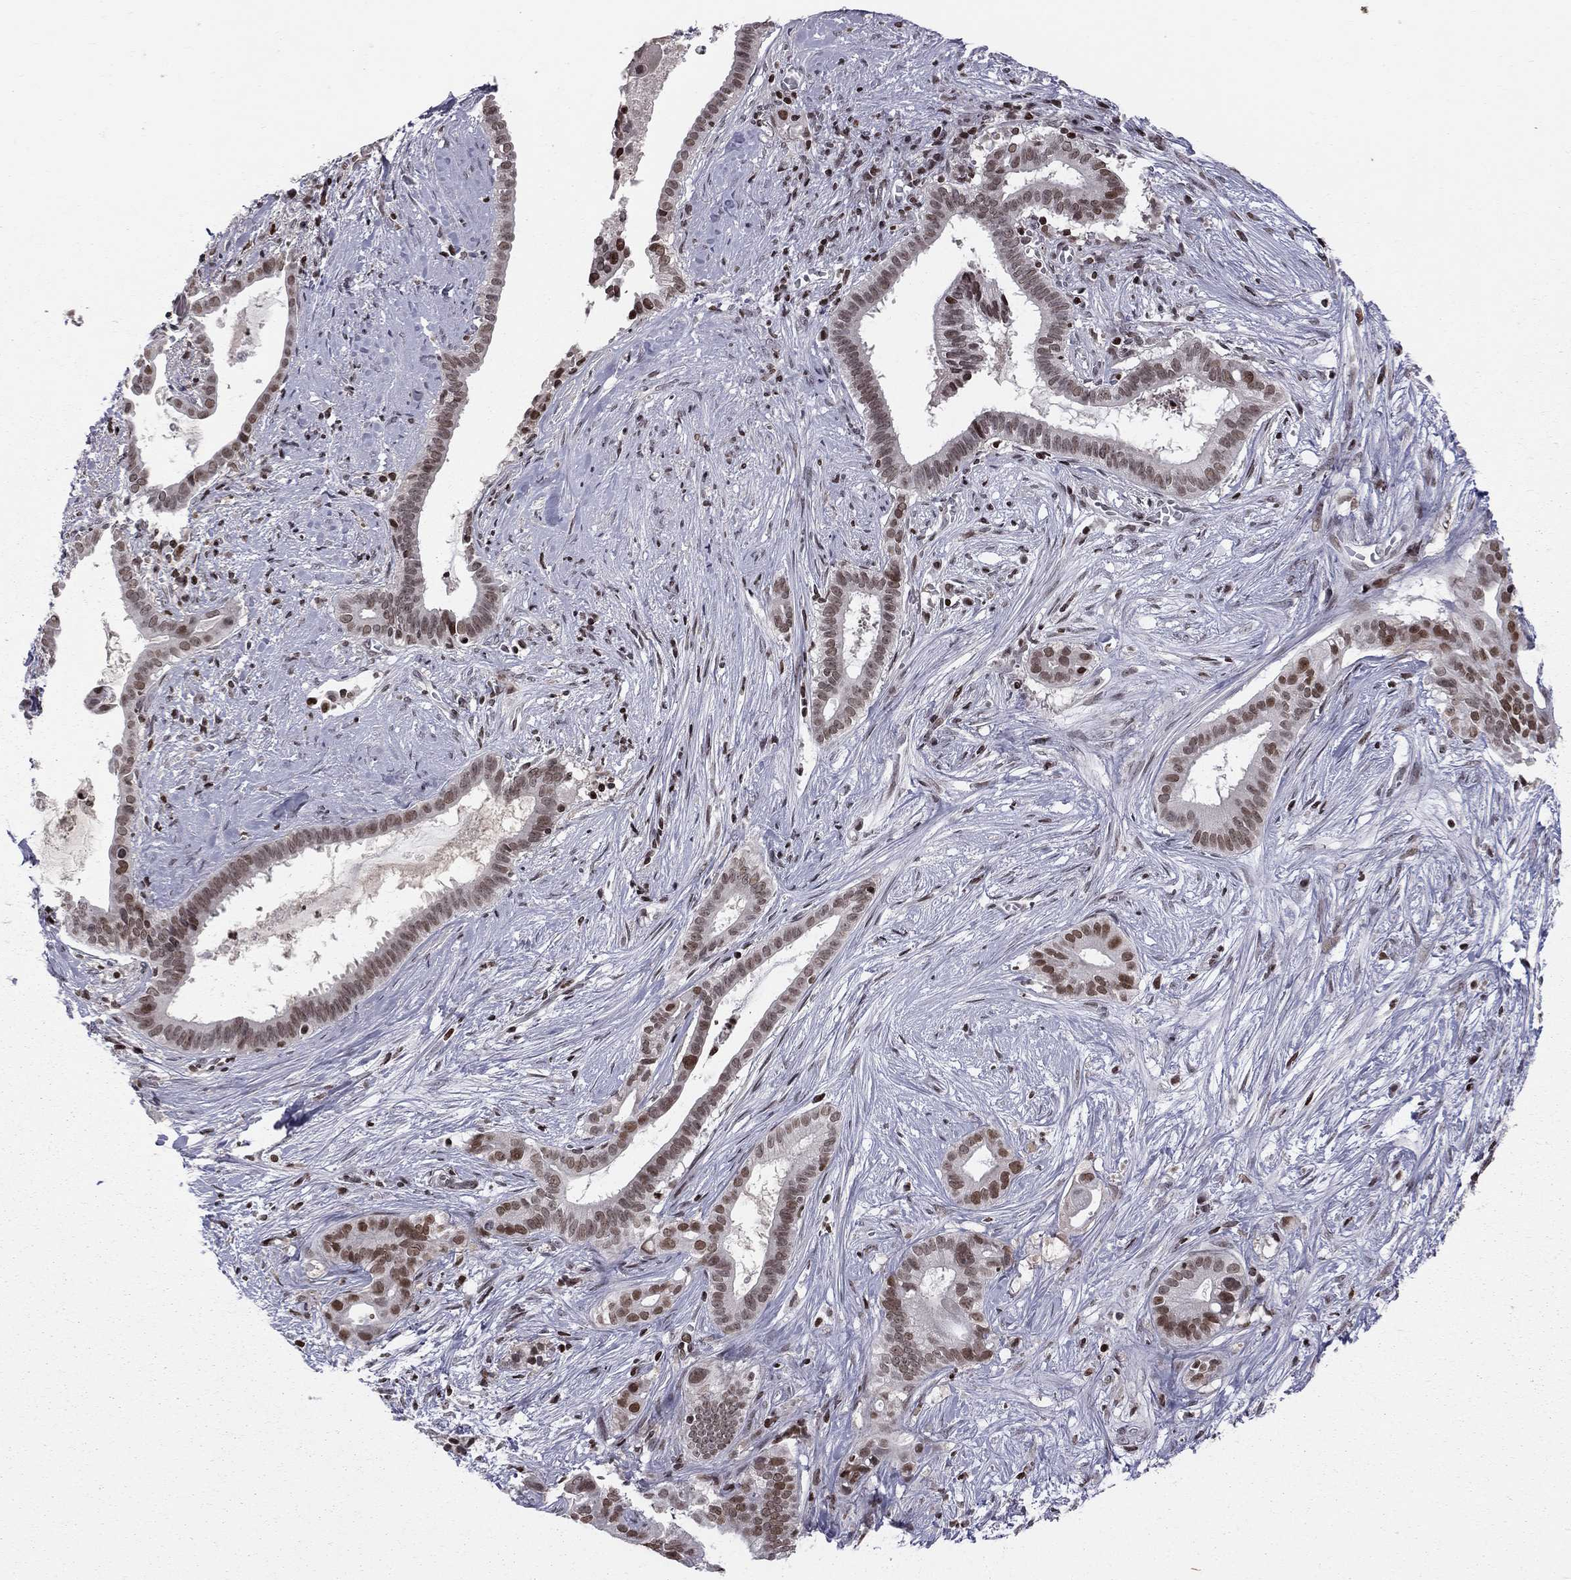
{"staining": {"intensity": "strong", "quantity": "25%-75%", "location": "nuclear"}, "tissue": "pancreatic cancer", "cell_type": "Tumor cells", "image_type": "cancer", "snomed": [{"axis": "morphology", "description": "Adenocarcinoma, NOS"}, {"axis": "topography", "description": "Pancreas"}], "caption": "Strong nuclear positivity is present in about 25%-75% of tumor cells in pancreatic cancer. Immunohistochemistry stains the protein of interest in brown and the nuclei are stained blue.", "gene": "RNASEH2C", "patient": {"sex": "male", "age": 61}}